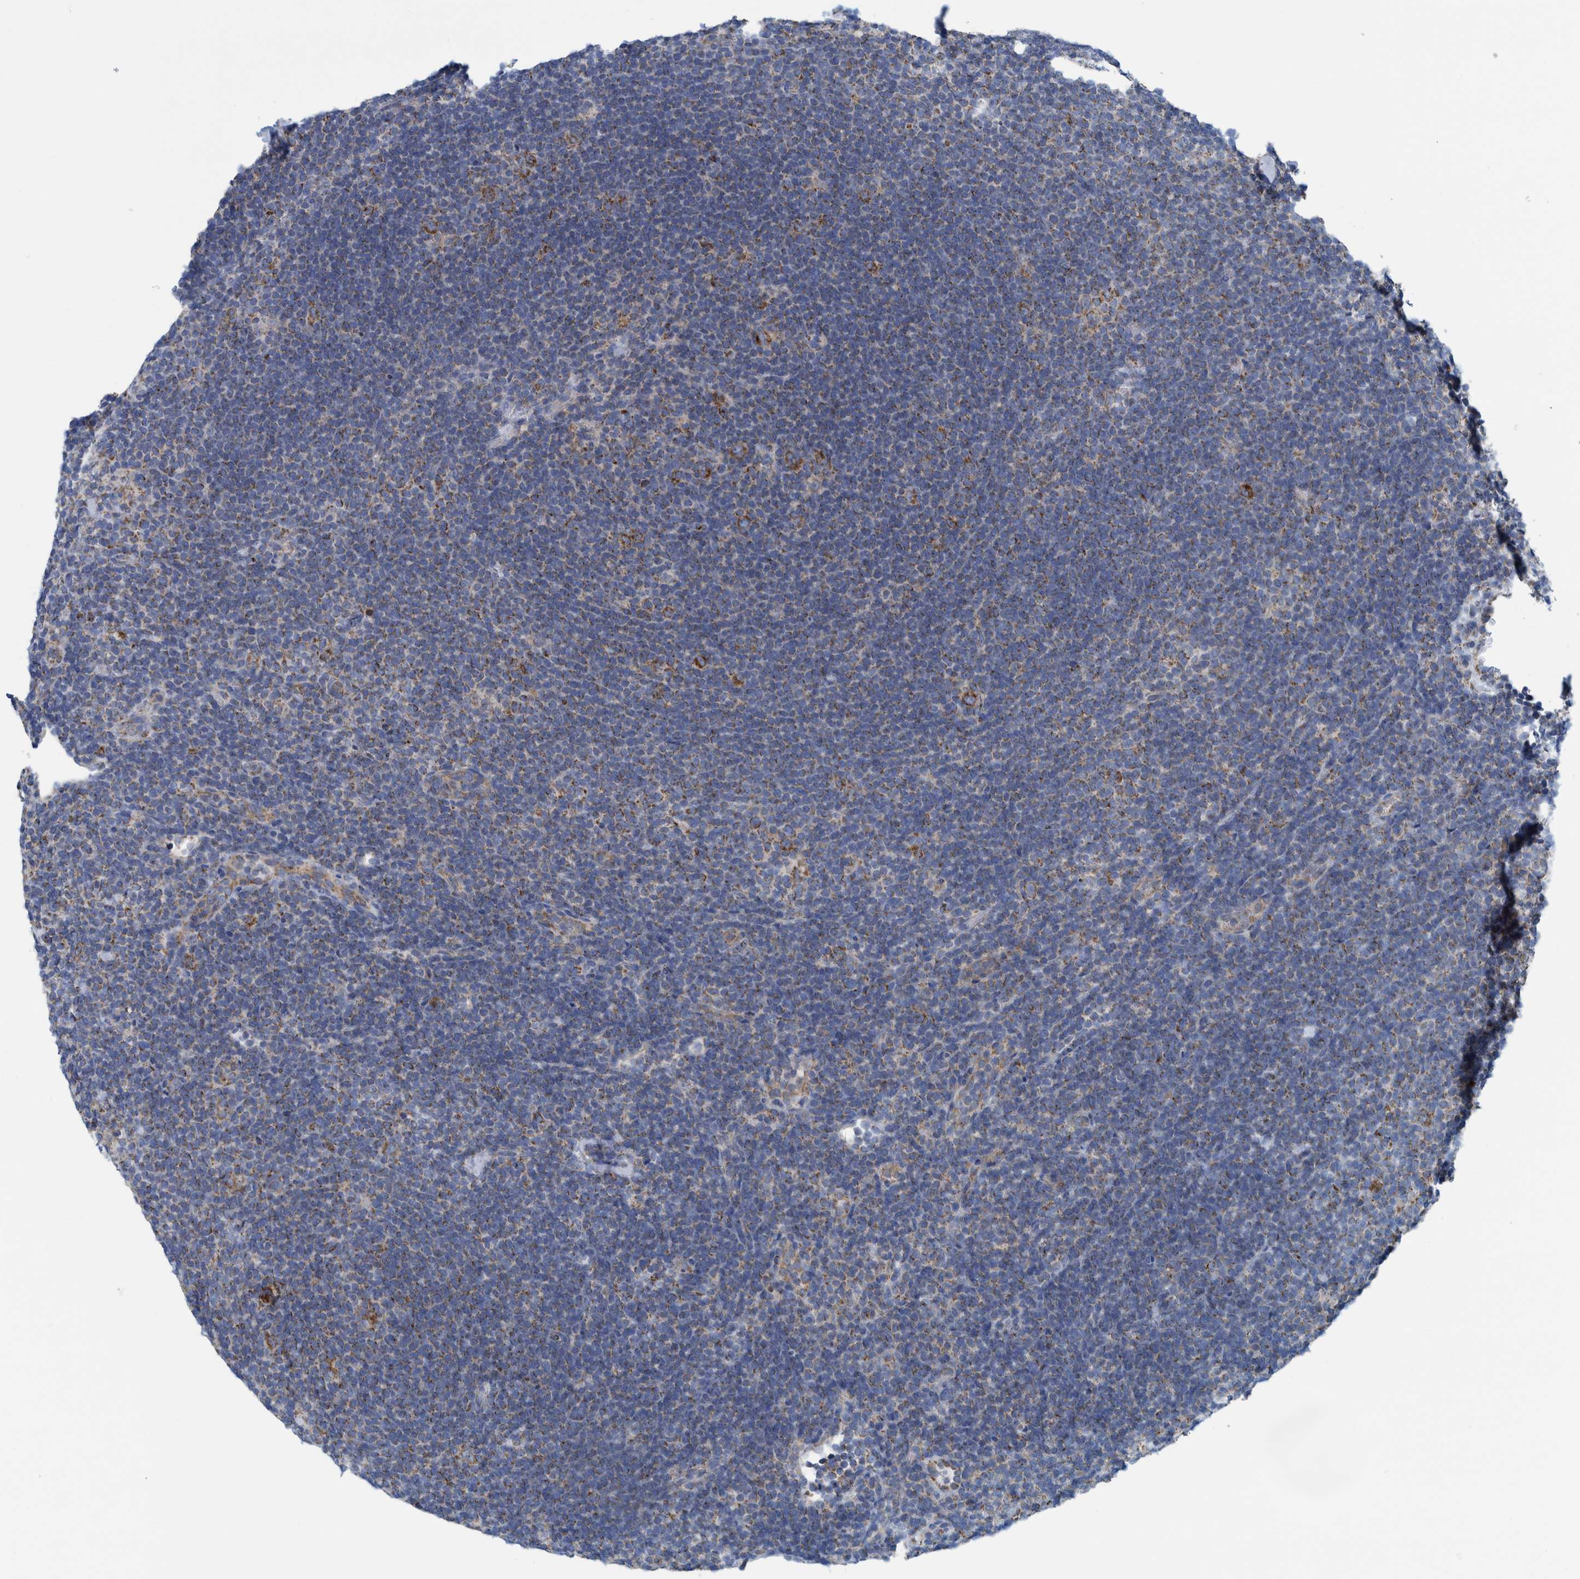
{"staining": {"intensity": "strong", "quantity": ">75%", "location": "cytoplasmic/membranous"}, "tissue": "lymphoma", "cell_type": "Tumor cells", "image_type": "cancer", "snomed": [{"axis": "morphology", "description": "Hodgkin's disease, NOS"}, {"axis": "topography", "description": "Lymph node"}], "caption": "Protein staining of Hodgkin's disease tissue demonstrates strong cytoplasmic/membranous expression in approximately >75% of tumor cells.", "gene": "MRPS7", "patient": {"sex": "female", "age": 57}}